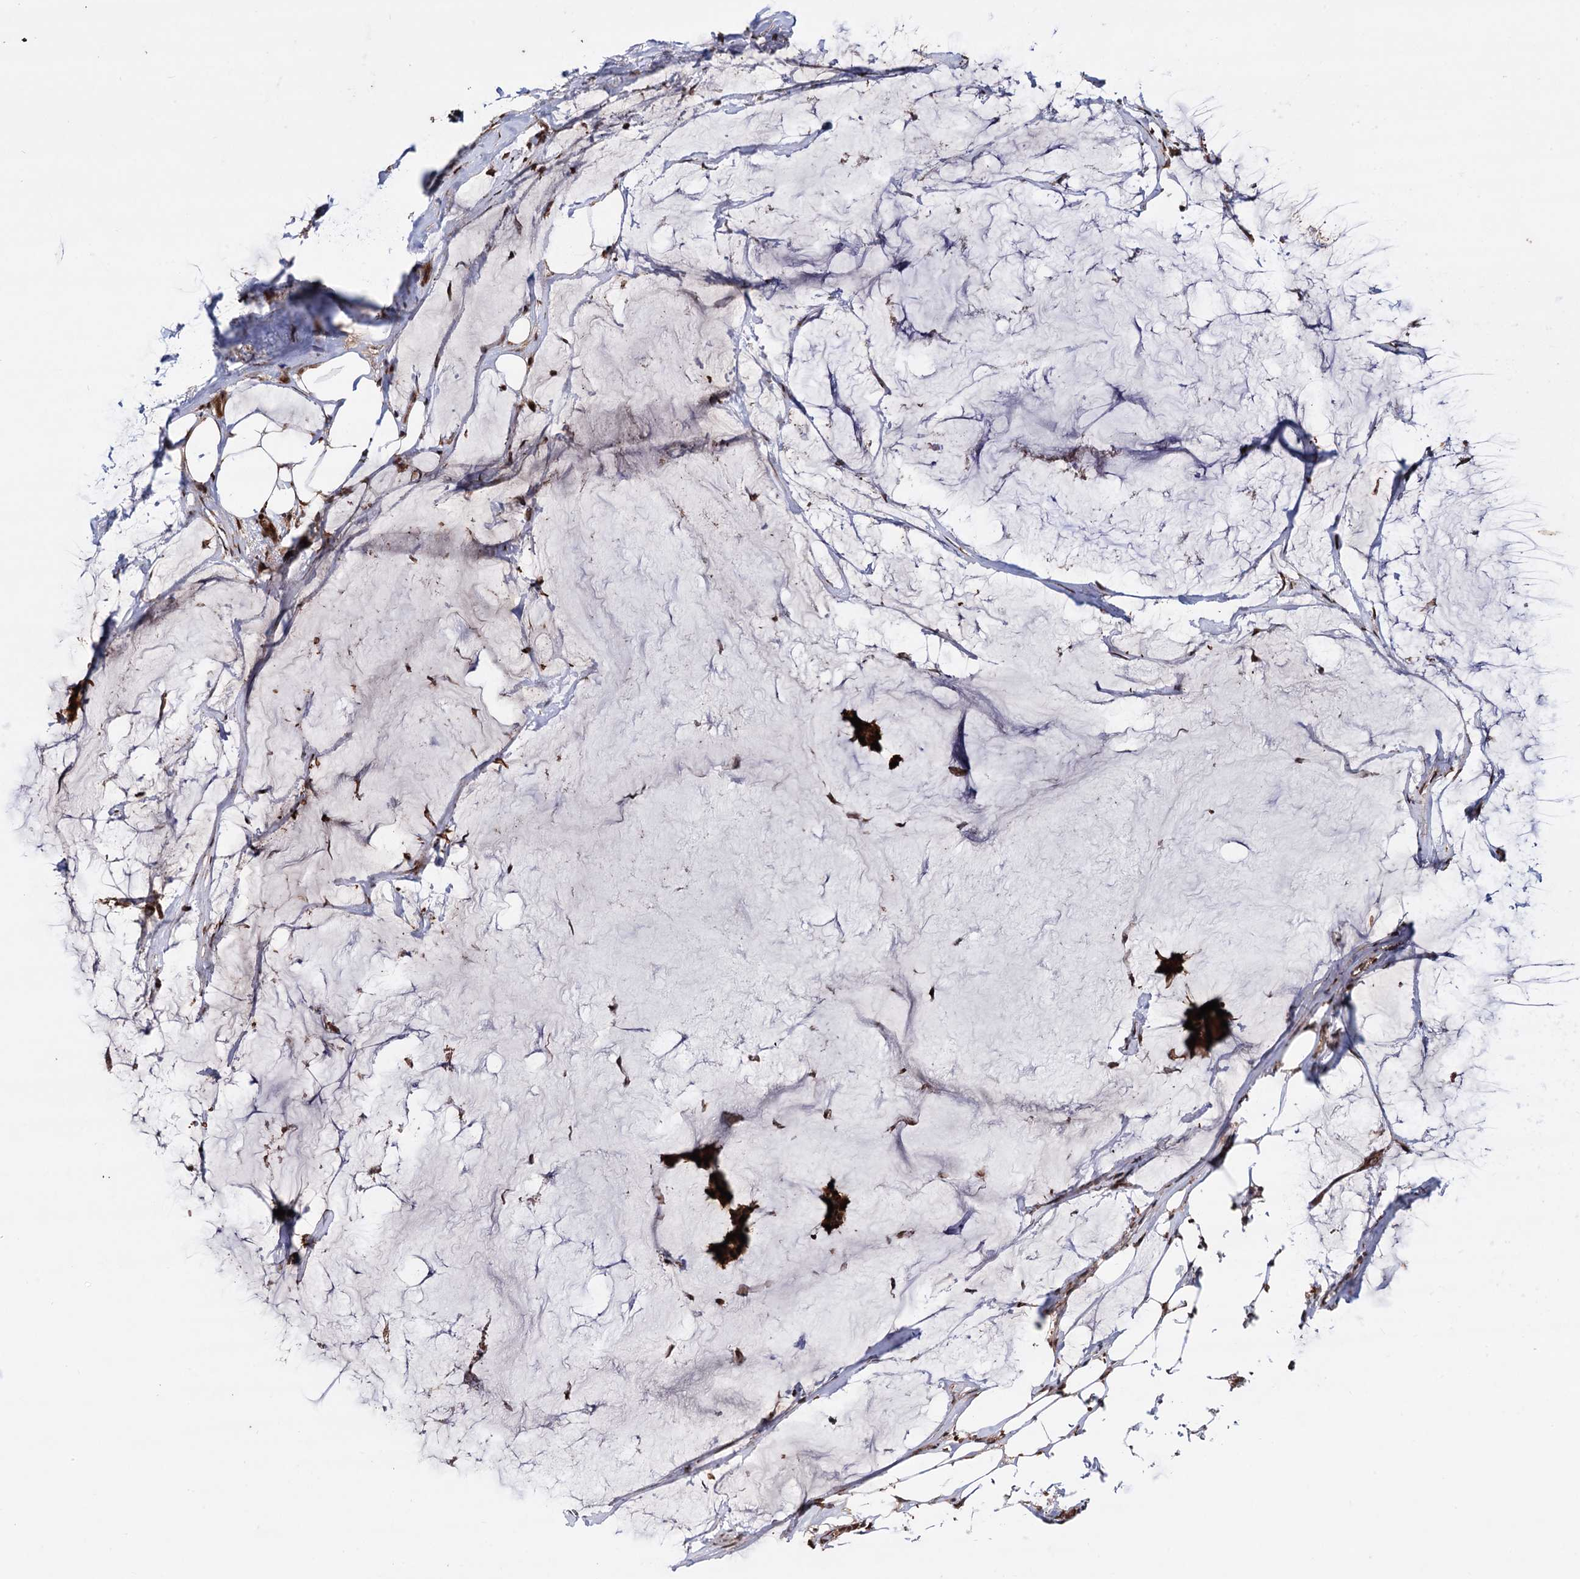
{"staining": {"intensity": "strong", "quantity": ">75%", "location": "cytoplasmic/membranous,nuclear"}, "tissue": "breast cancer", "cell_type": "Tumor cells", "image_type": "cancer", "snomed": [{"axis": "morphology", "description": "Duct carcinoma"}, {"axis": "topography", "description": "Breast"}], "caption": "There is high levels of strong cytoplasmic/membranous and nuclear expression in tumor cells of breast intraductal carcinoma, as demonstrated by immunohistochemical staining (brown color).", "gene": "PIGB", "patient": {"sex": "female", "age": 93}}